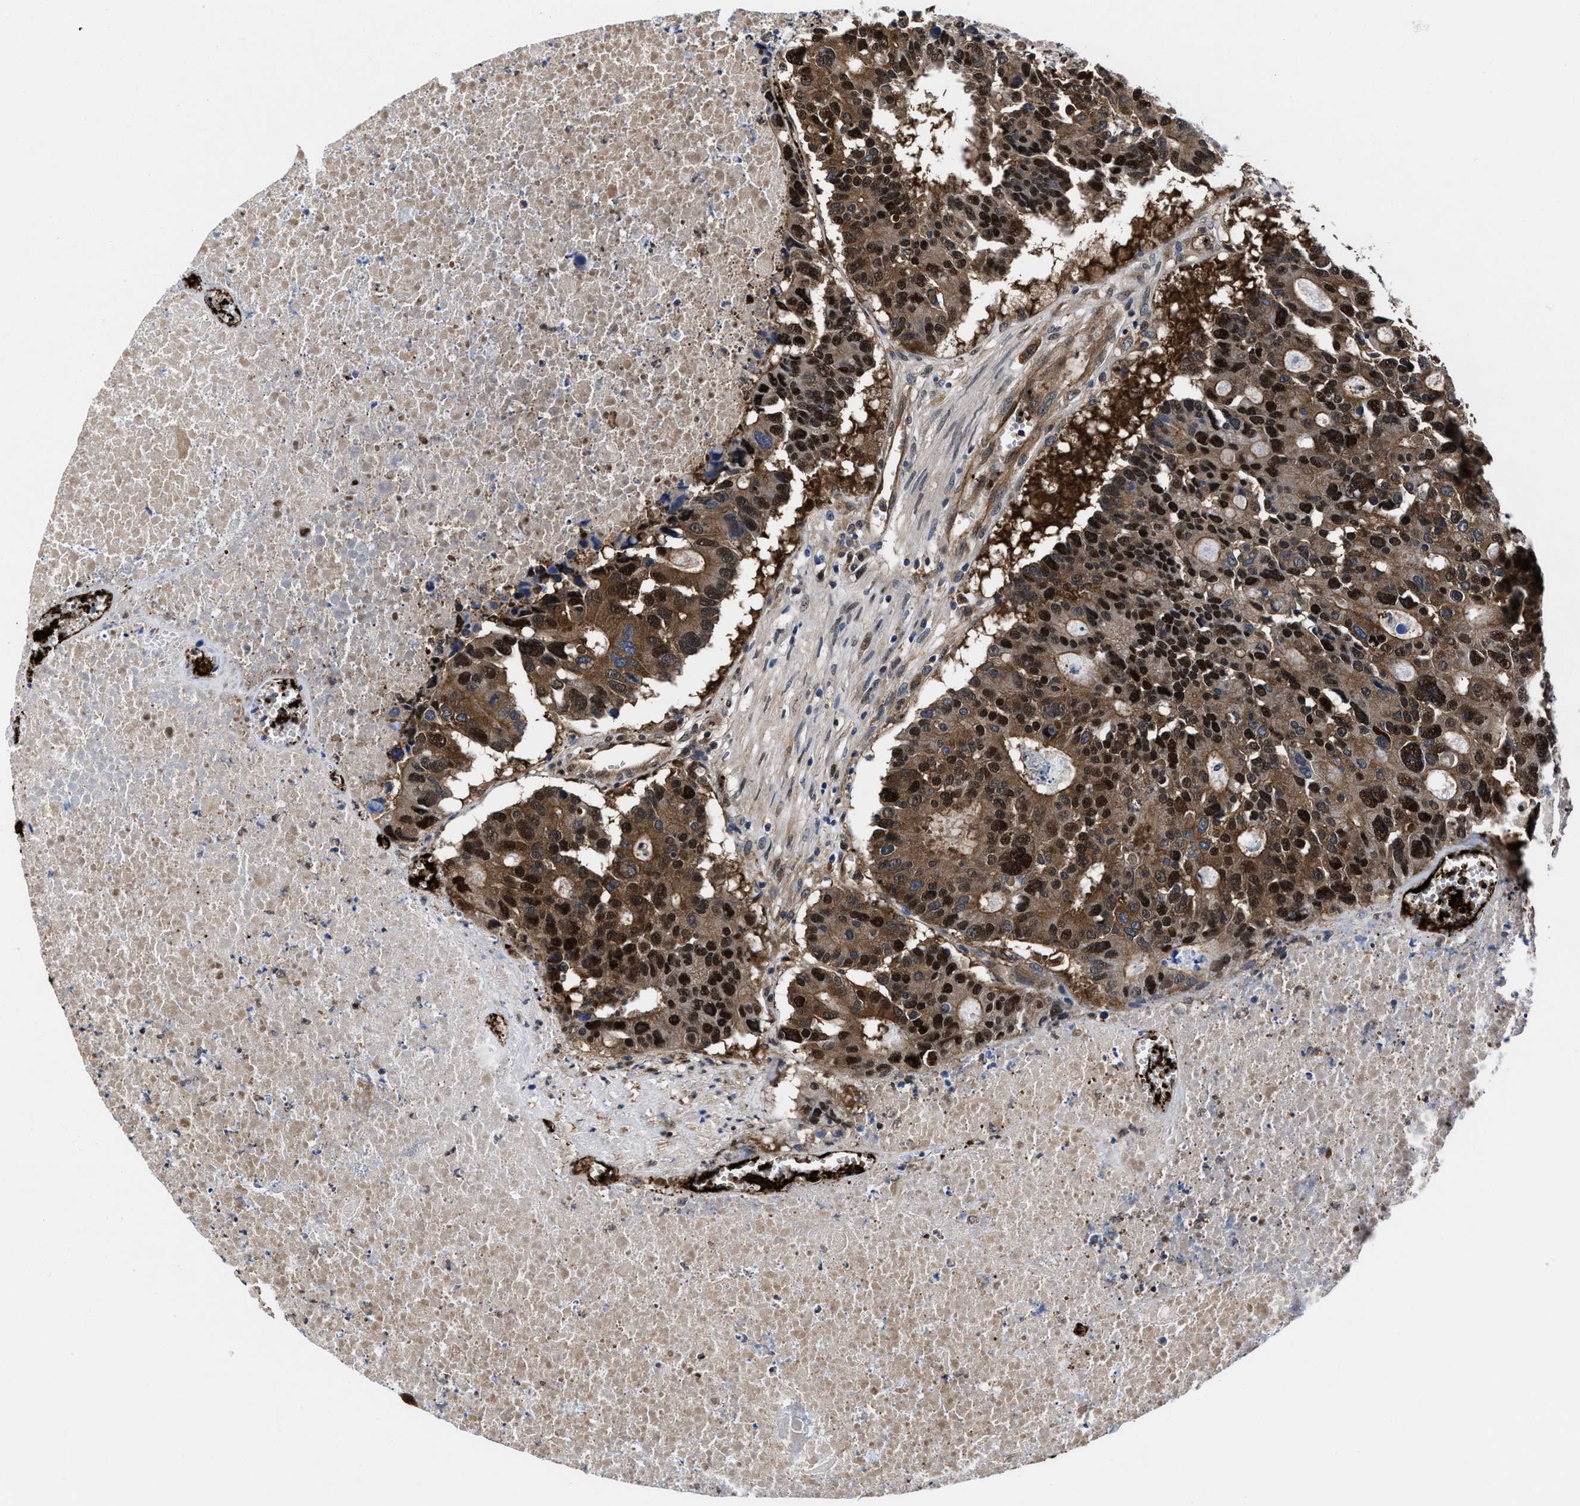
{"staining": {"intensity": "strong", "quantity": "25%-75%", "location": "cytoplasmic/membranous,nuclear"}, "tissue": "colorectal cancer", "cell_type": "Tumor cells", "image_type": "cancer", "snomed": [{"axis": "morphology", "description": "Adenocarcinoma, NOS"}, {"axis": "topography", "description": "Colon"}], "caption": "Immunohistochemistry (IHC) photomicrograph of colorectal adenocarcinoma stained for a protein (brown), which reveals high levels of strong cytoplasmic/membranous and nuclear expression in about 25%-75% of tumor cells.", "gene": "ACLY", "patient": {"sex": "male", "age": 87}}